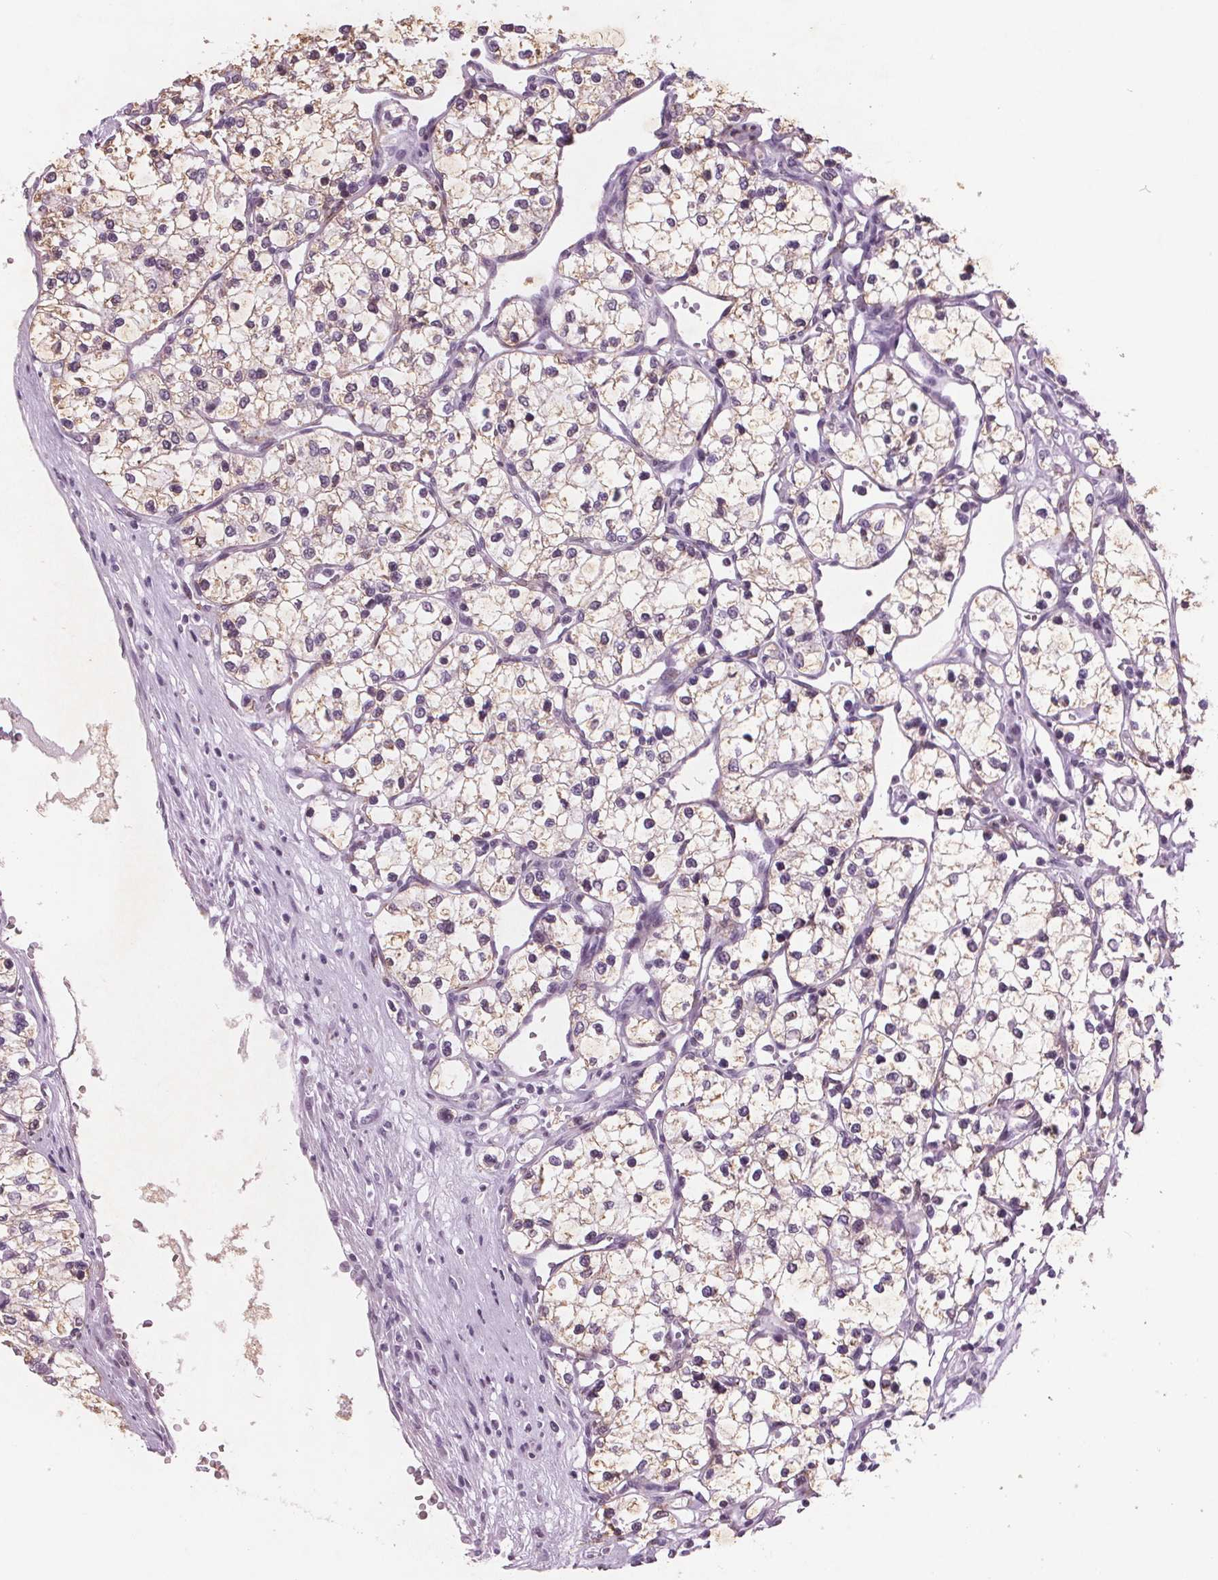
{"staining": {"intensity": "weak", "quantity": "25%-75%", "location": "cytoplasmic/membranous"}, "tissue": "renal cancer", "cell_type": "Tumor cells", "image_type": "cancer", "snomed": [{"axis": "morphology", "description": "Adenocarcinoma, NOS"}, {"axis": "topography", "description": "Kidney"}], "caption": "The immunohistochemical stain labels weak cytoplasmic/membranous positivity in tumor cells of renal cancer tissue.", "gene": "PTPN14", "patient": {"sex": "female", "age": 69}}